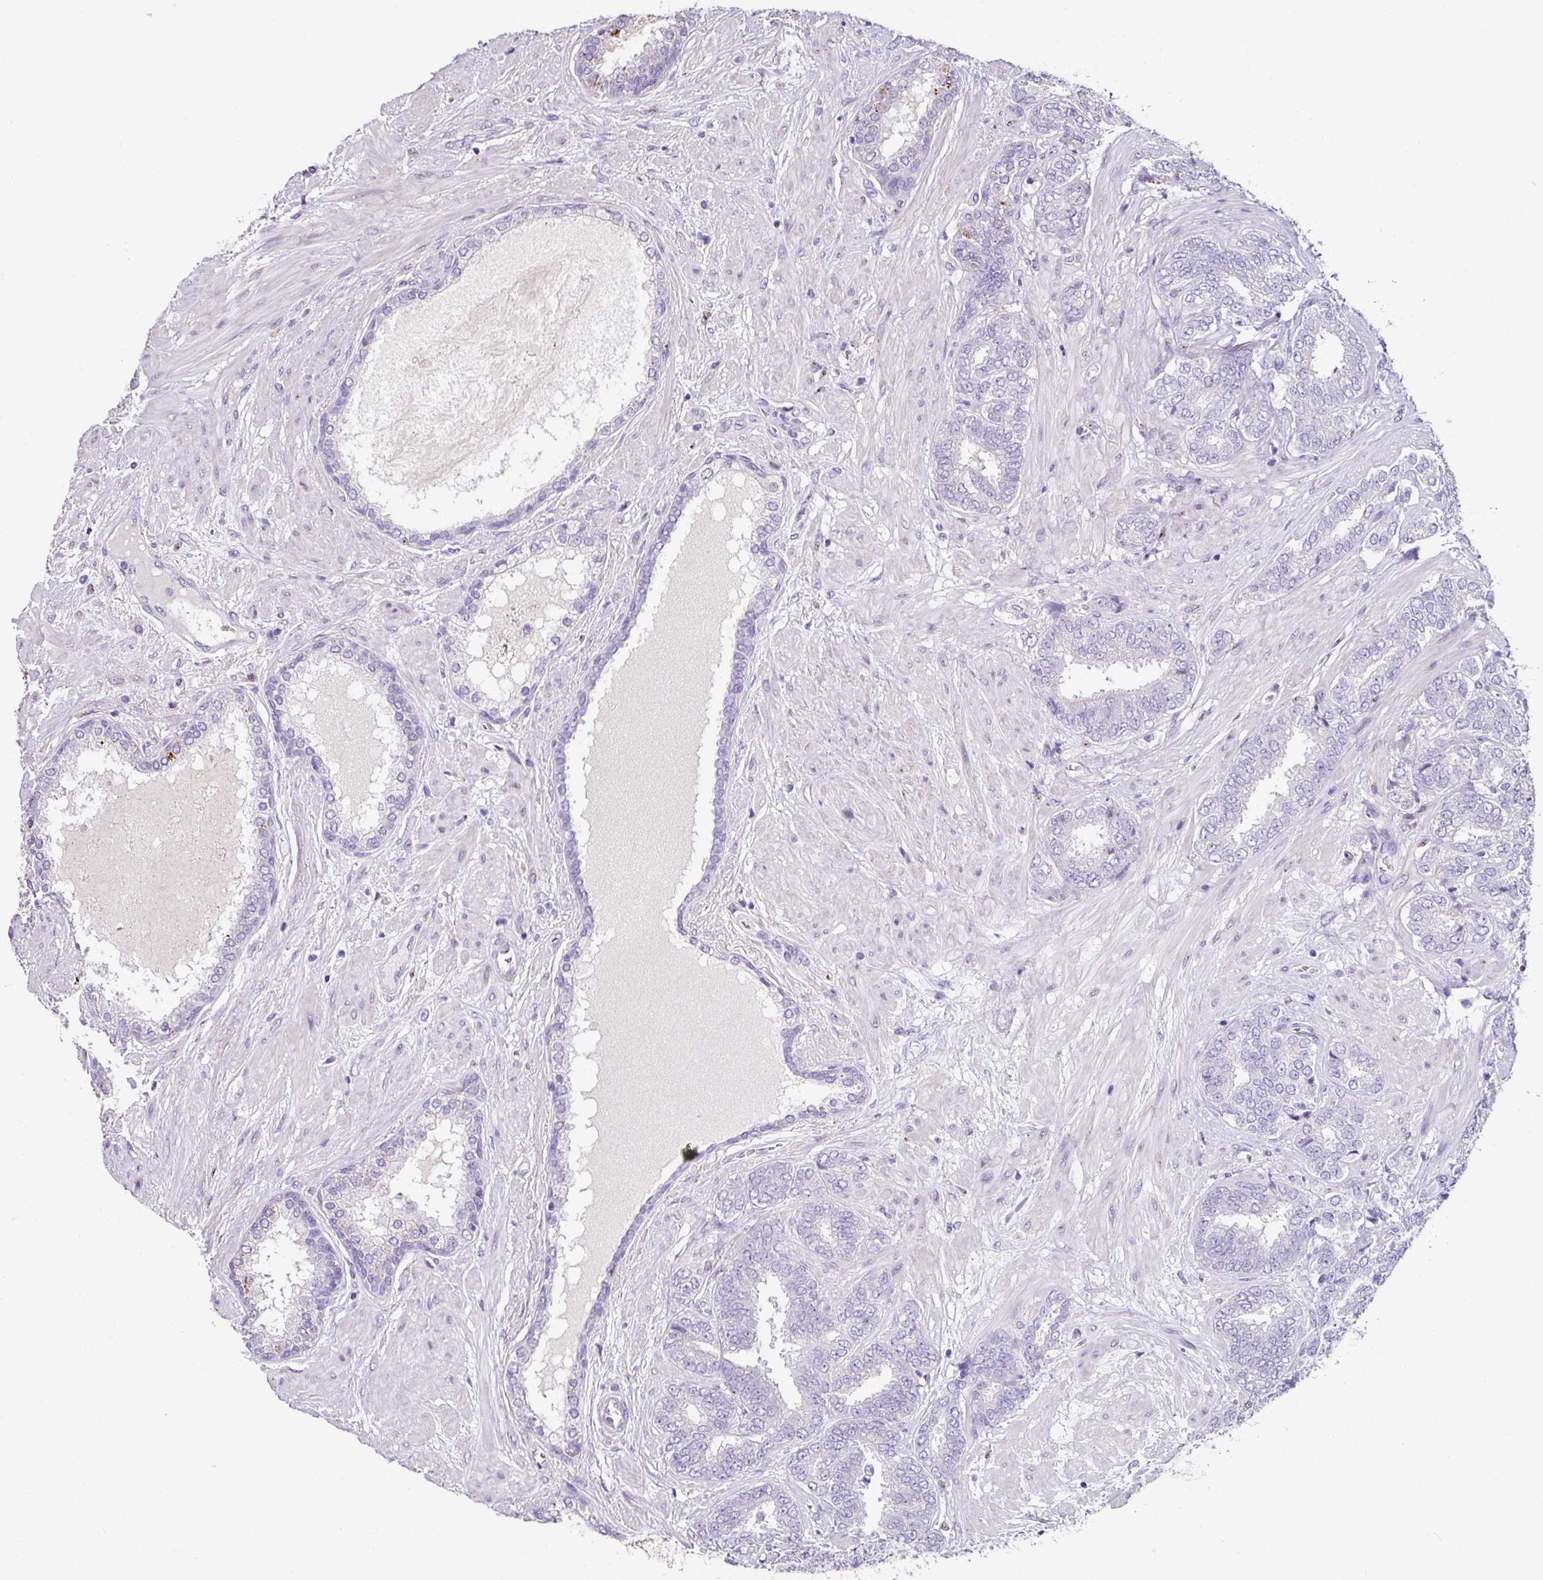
{"staining": {"intensity": "negative", "quantity": "none", "location": "none"}, "tissue": "prostate cancer", "cell_type": "Tumor cells", "image_type": "cancer", "snomed": [{"axis": "morphology", "description": "Adenocarcinoma, High grade"}, {"axis": "topography", "description": "Prostate"}], "caption": "Image shows no significant protein expression in tumor cells of prostate high-grade adenocarcinoma. (Stains: DAB immunohistochemistry (IHC) with hematoxylin counter stain, Microscopy: brightfield microscopy at high magnification).", "gene": "ZG16", "patient": {"sex": "male", "age": 72}}